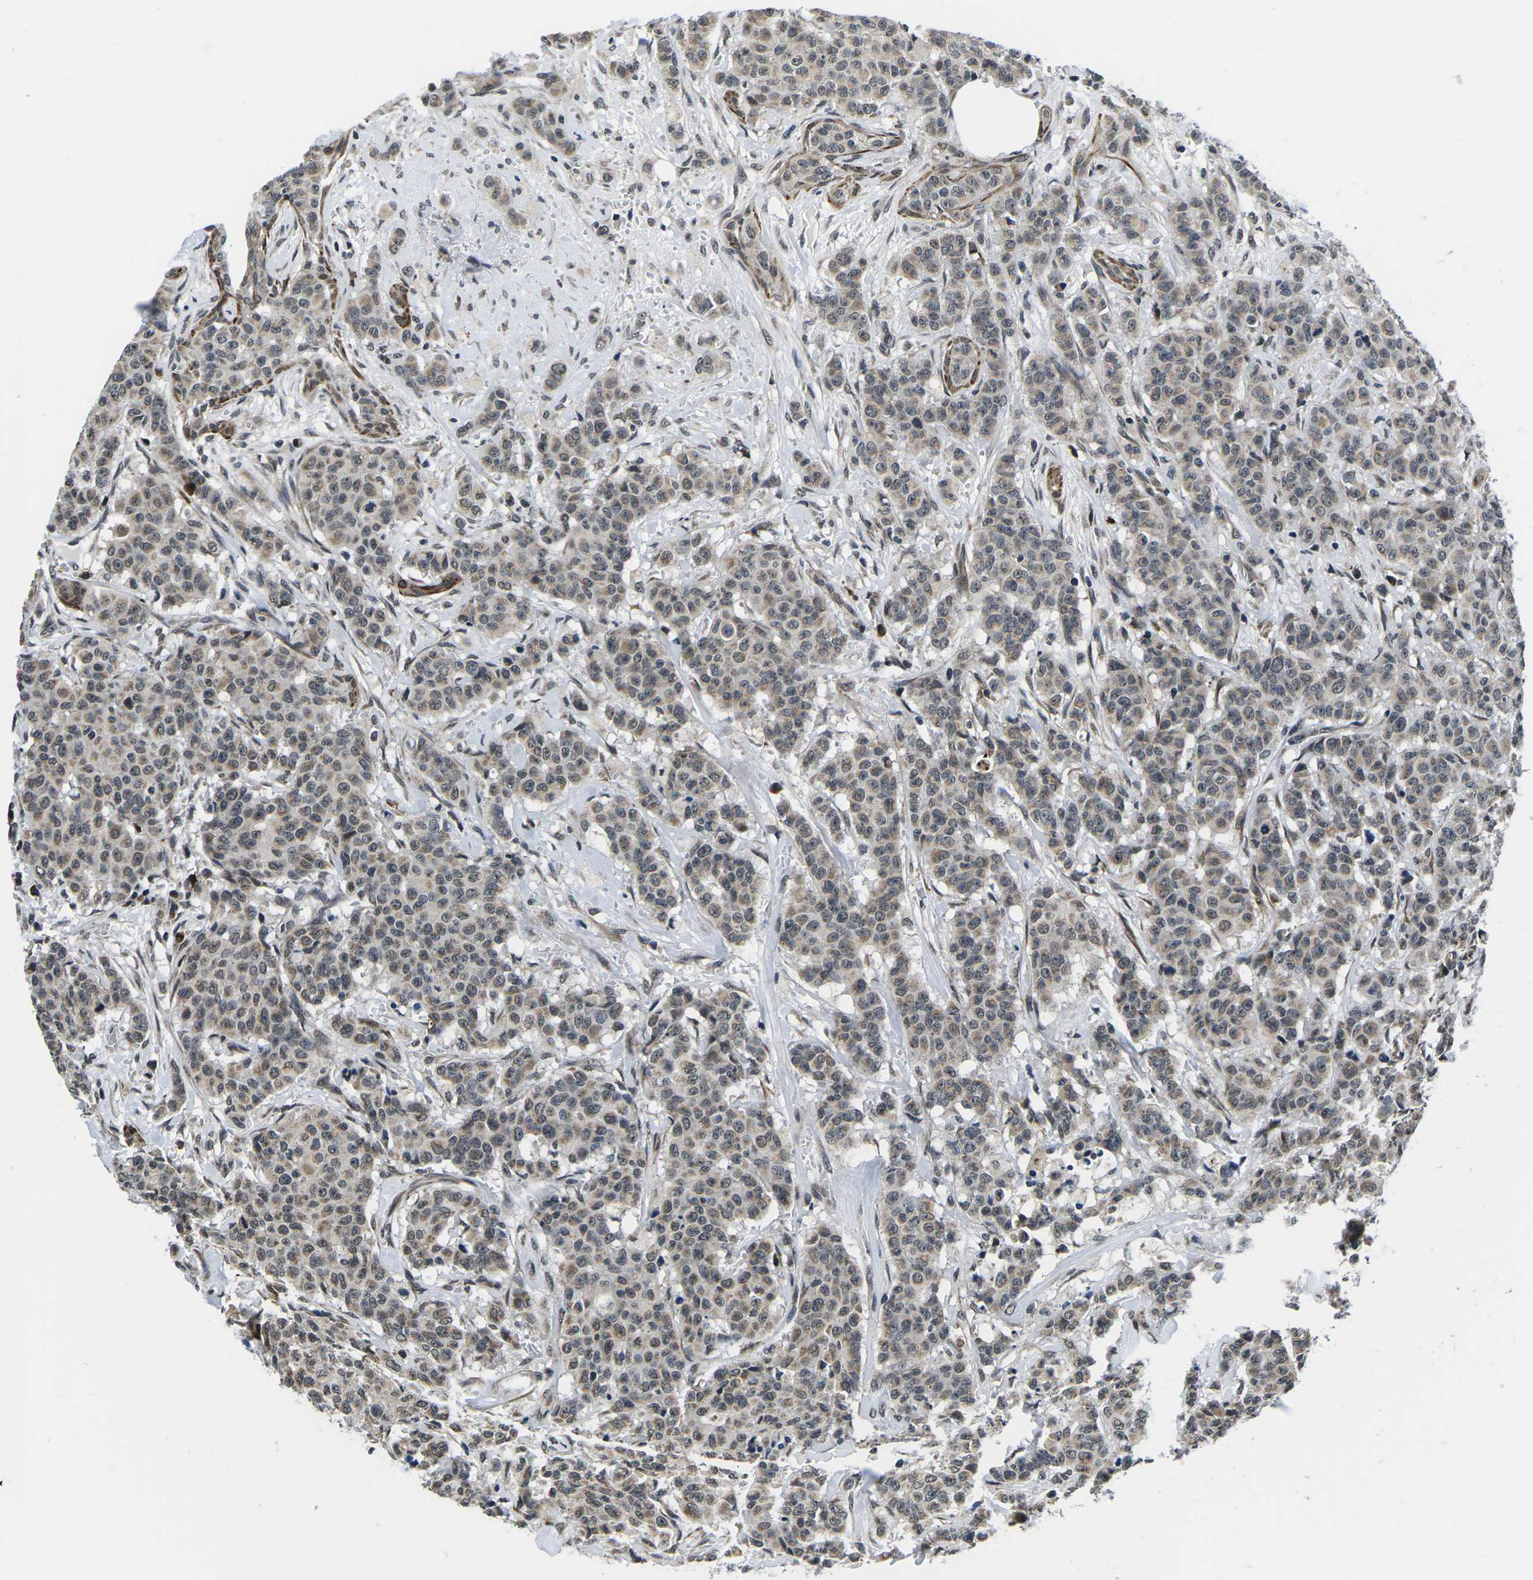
{"staining": {"intensity": "weak", "quantity": ">75%", "location": "cytoplasmic/membranous,nuclear"}, "tissue": "breast cancer", "cell_type": "Tumor cells", "image_type": "cancer", "snomed": [{"axis": "morphology", "description": "Normal tissue, NOS"}, {"axis": "morphology", "description": "Duct carcinoma"}, {"axis": "topography", "description": "Breast"}], "caption": "Immunohistochemical staining of infiltrating ductal carcinoma (breast) exhibits low levels of weak cytoplasmic/membranous and nuclear protein positivity in about >75% of tumor cells. (Brightfield microscopy of DAB IHC at high magnification).", "gene": "CCNE1", "patient": {"sex": "female", "age": 40}}